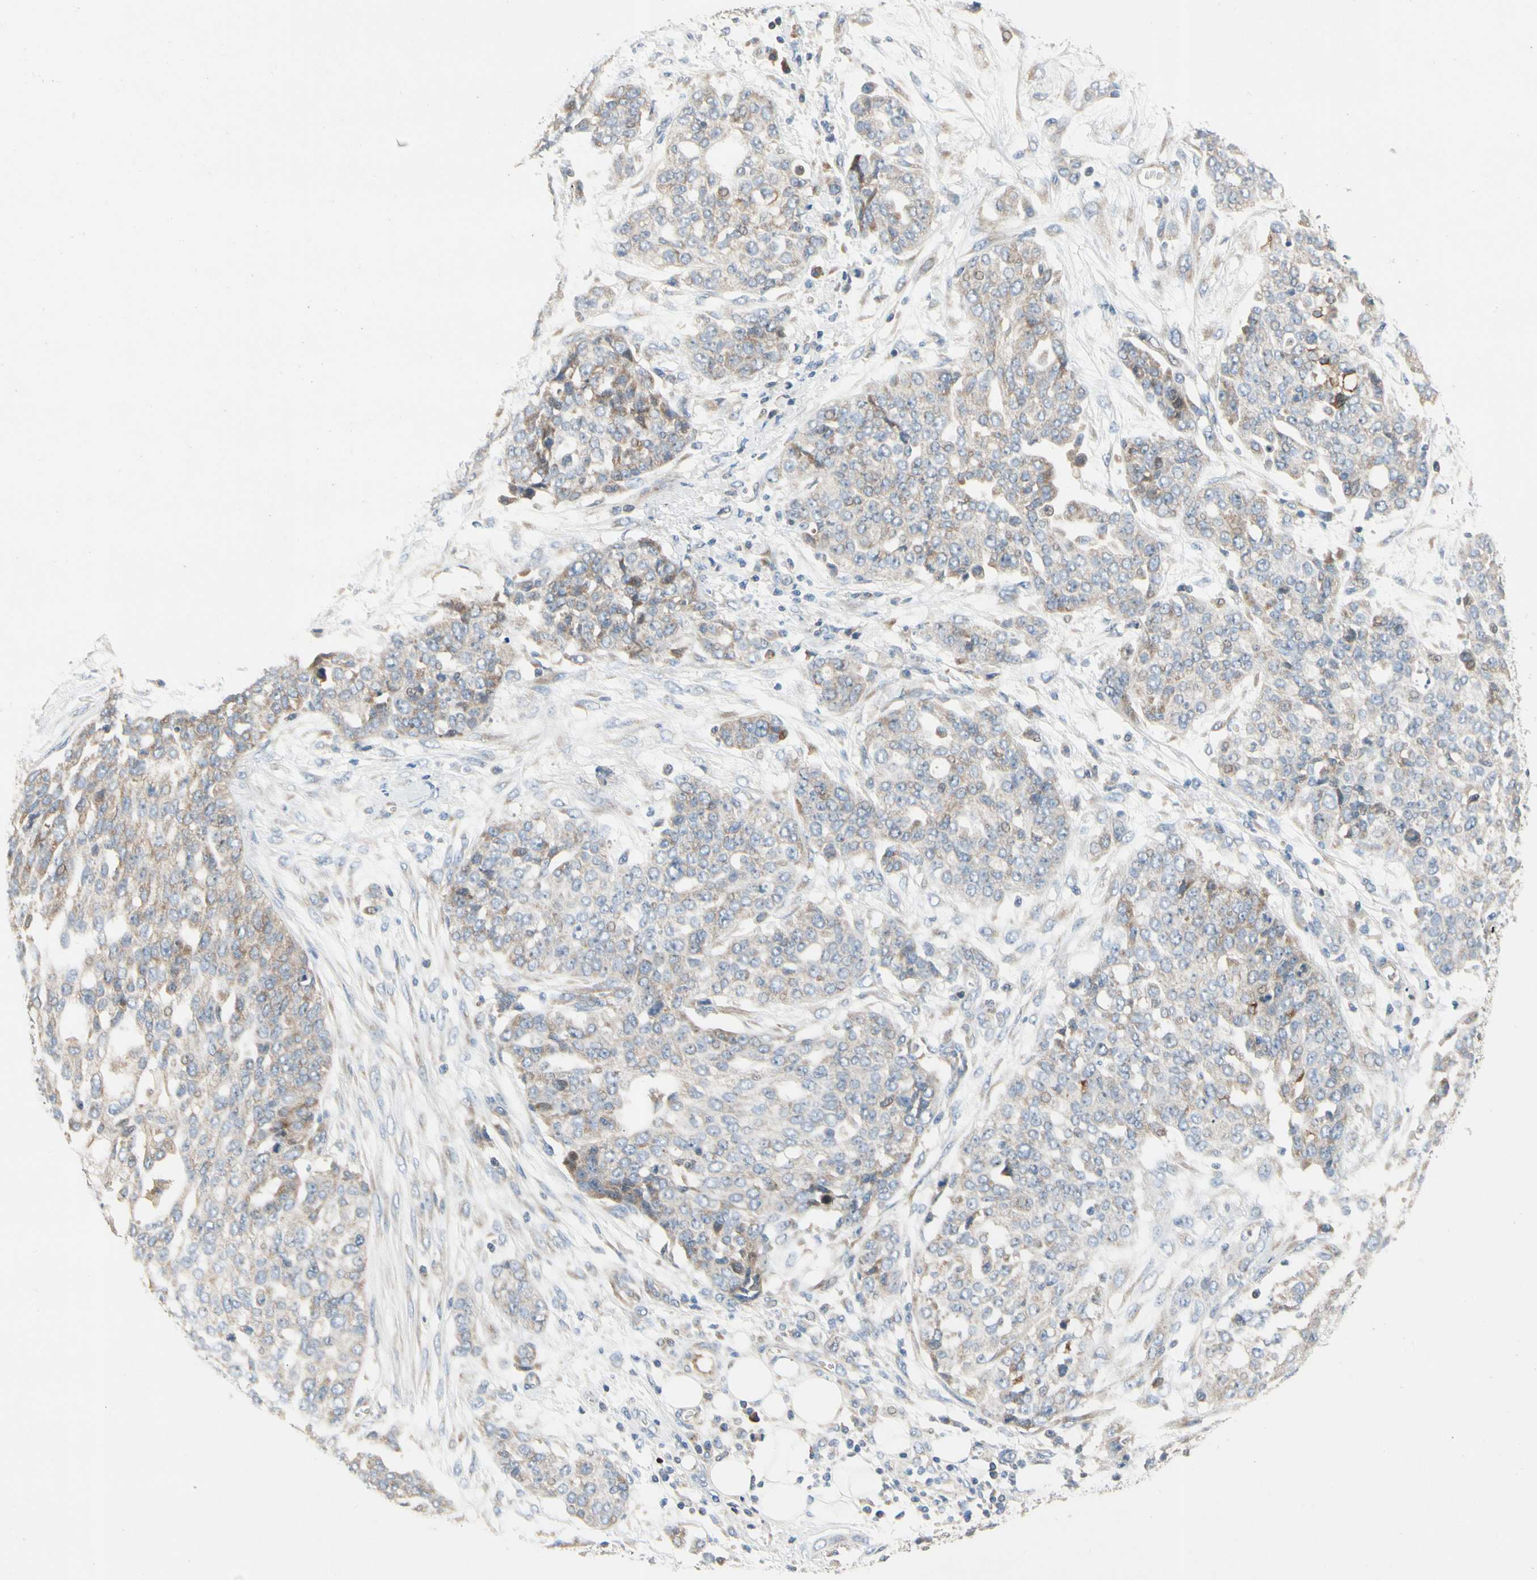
{"staining": {"intensity": "weak", "quantity": ">75%", "location": "cytoplasmic/membranous"}, "tissue": "ovarian cancer", "cell_type": "Tumor cells", "image_type": "cancer", "snomed": [{"axis": "morphology", "description": "Cystadenocarcinoma, serous, NOS"}, {"axis": "topography", "description": "Soft tissue"}, {"axis": "topography", "description": "Ovary"}], "caption": "Ovarian cancer stained with a brown dye shows weak cytoplasmic/membranous positive positivity in approximately >75% of tumor cells.", "gene": "KLHDC8B", "patient": {"sex": "female", "age": 57}}